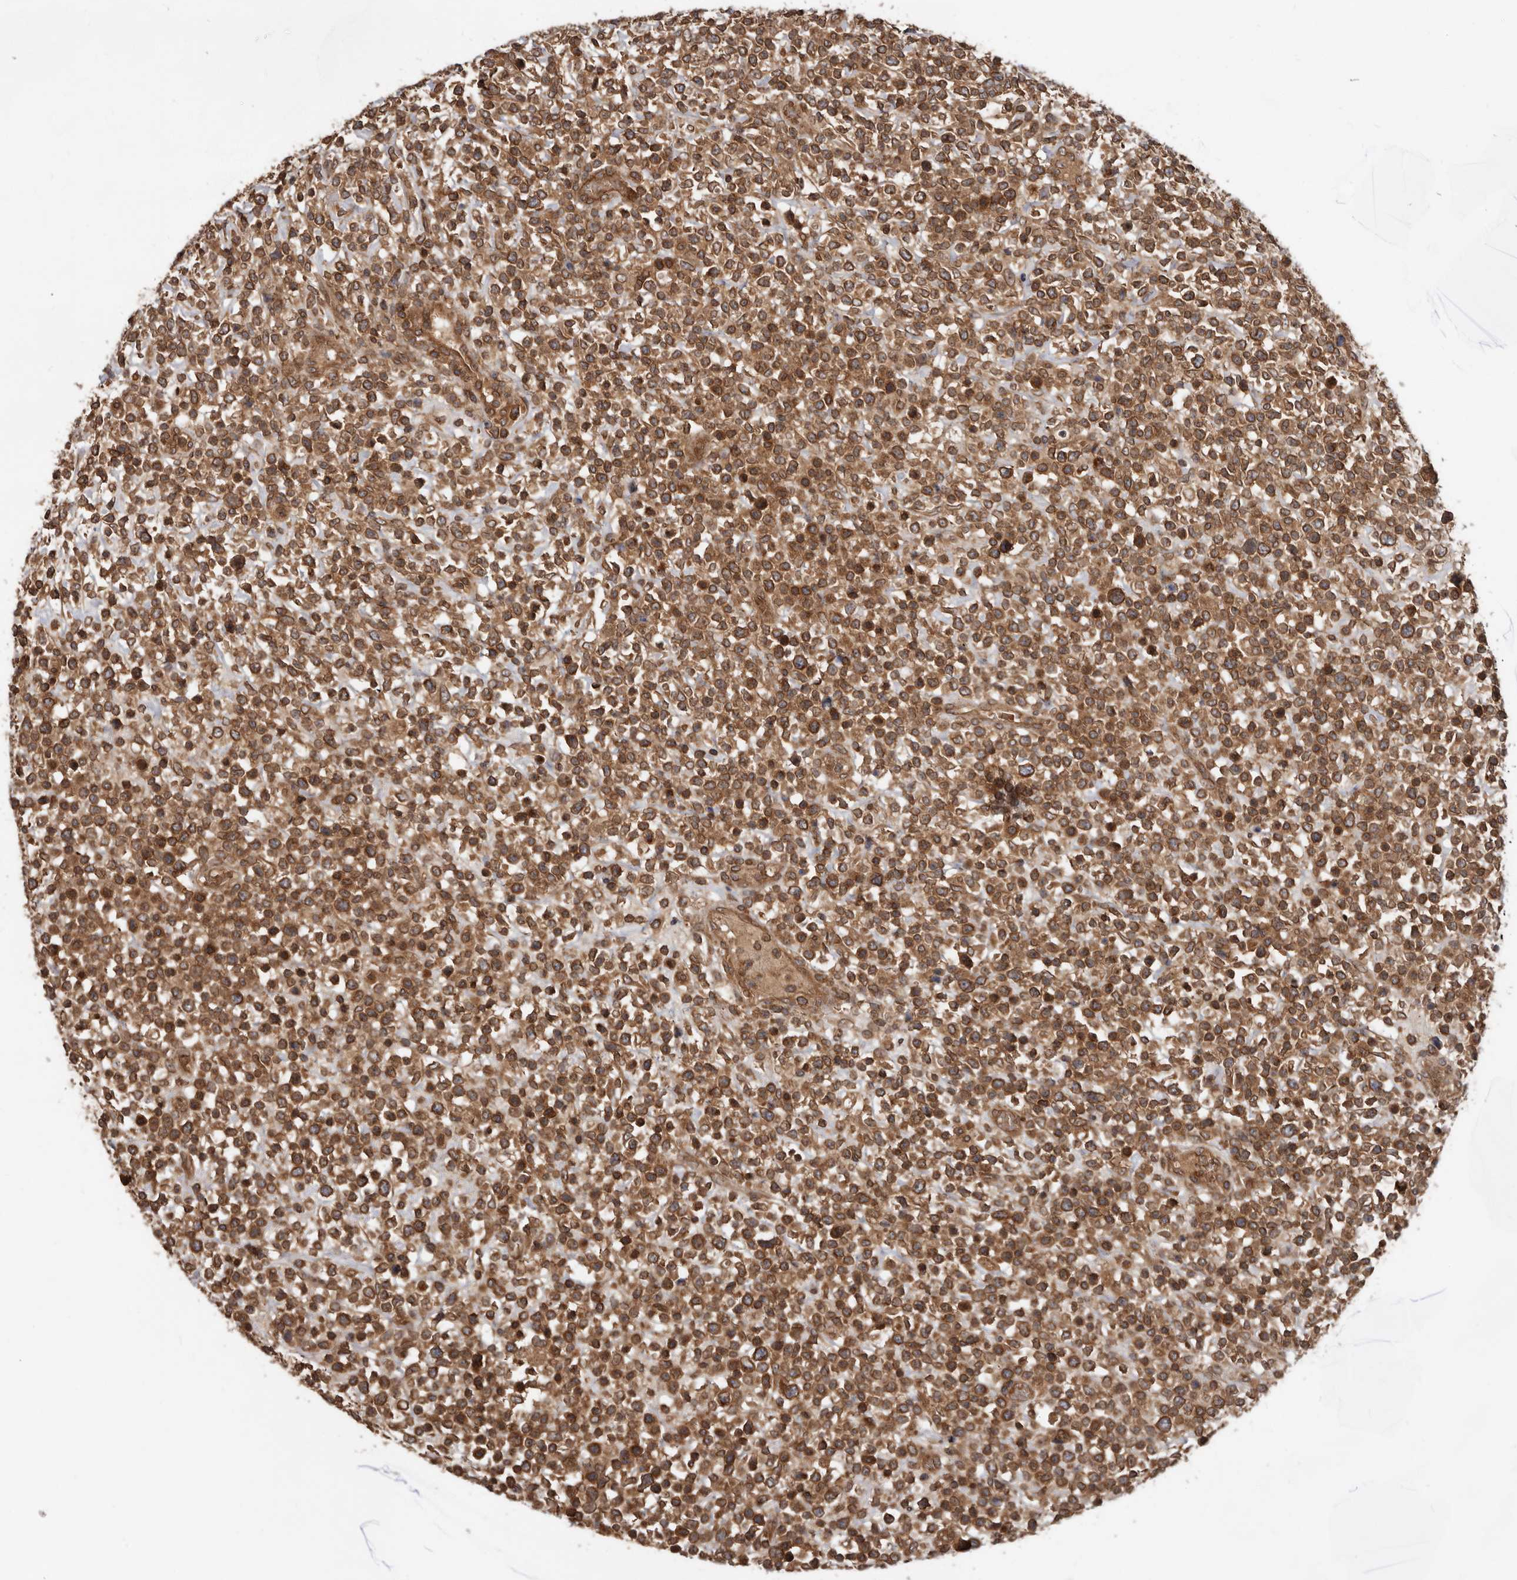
{"staining": {"intensity": "moderate", "quantity": ">75%", "location": "cytoplasmic/membranous"}, "tissue": "lymphoma", "cell_type": "Tumor cells", "image_type": "cancer", "snomed": [{"axis": "morphology", "description": "Malignant lymphoma, non-Hodgkin's type, High grade"}, {"axis": "topography", "description": "Colon"}], "caption": "High-power microscopy captured an immunohistochemistry (IHC) photomicrograph of lymphoma, revealing moderate cytoplasmic/membranous expression in about >75% of tumor cells.", "gene": "STK36", "patient": {"sex": "female", "age": 53}}